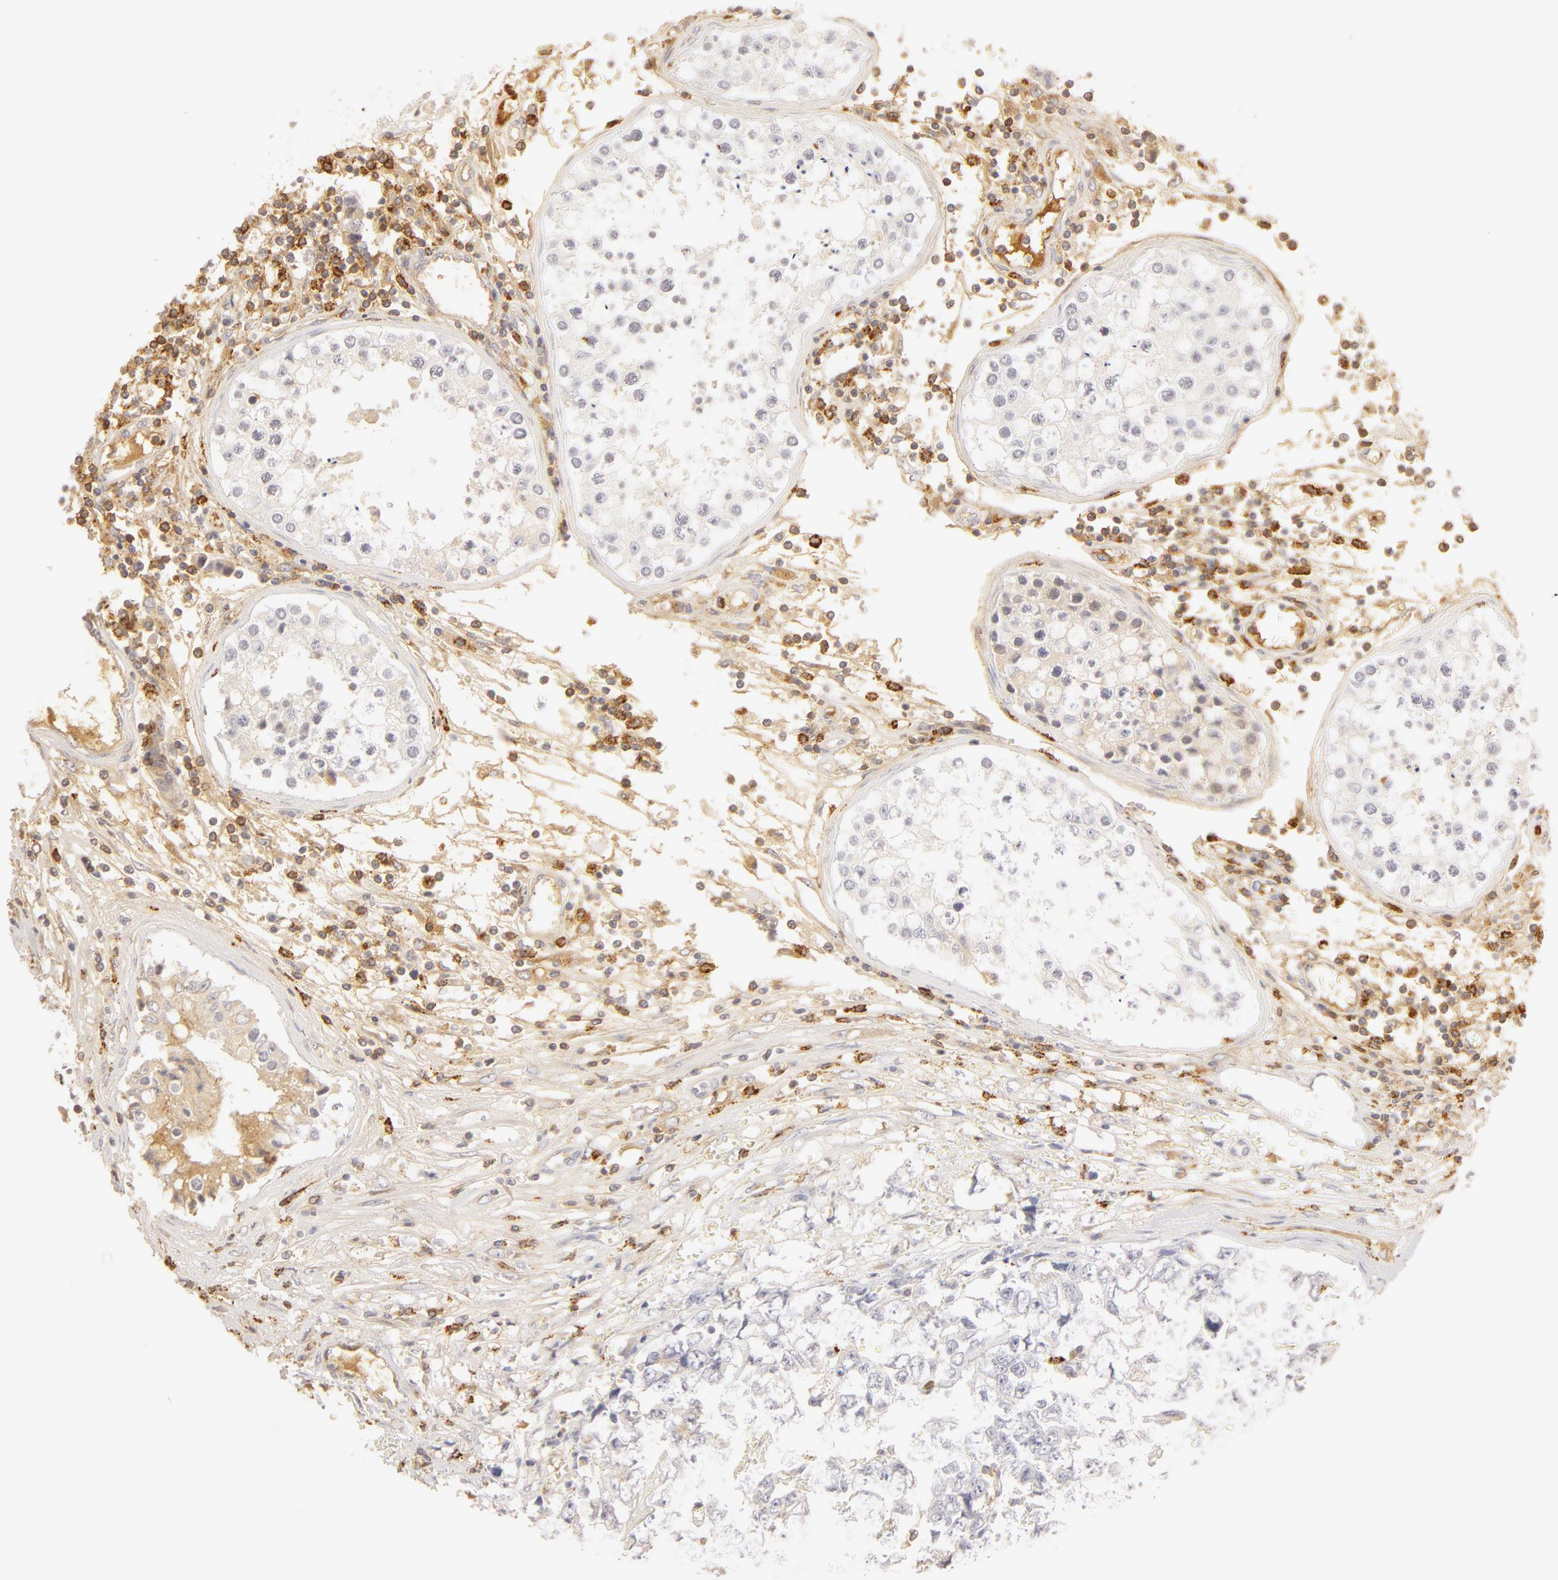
{"staining": {"intensity": "negative", "quantity": "none", "location": "none"}, "tissue": "testis cancer", "cell_type": "Tumor cells", "image_type": "cancer", "snomed": [{"axis": "morphology", "description": "Carcinoma, Embryonal, NOS"}, {"axis": "topography", "description": "Testis"}], "caption": "There is no significant staining in tumor cells of testis cancer.", "gene": "C1R", "patient": {"sex": "male", "age": 31}}